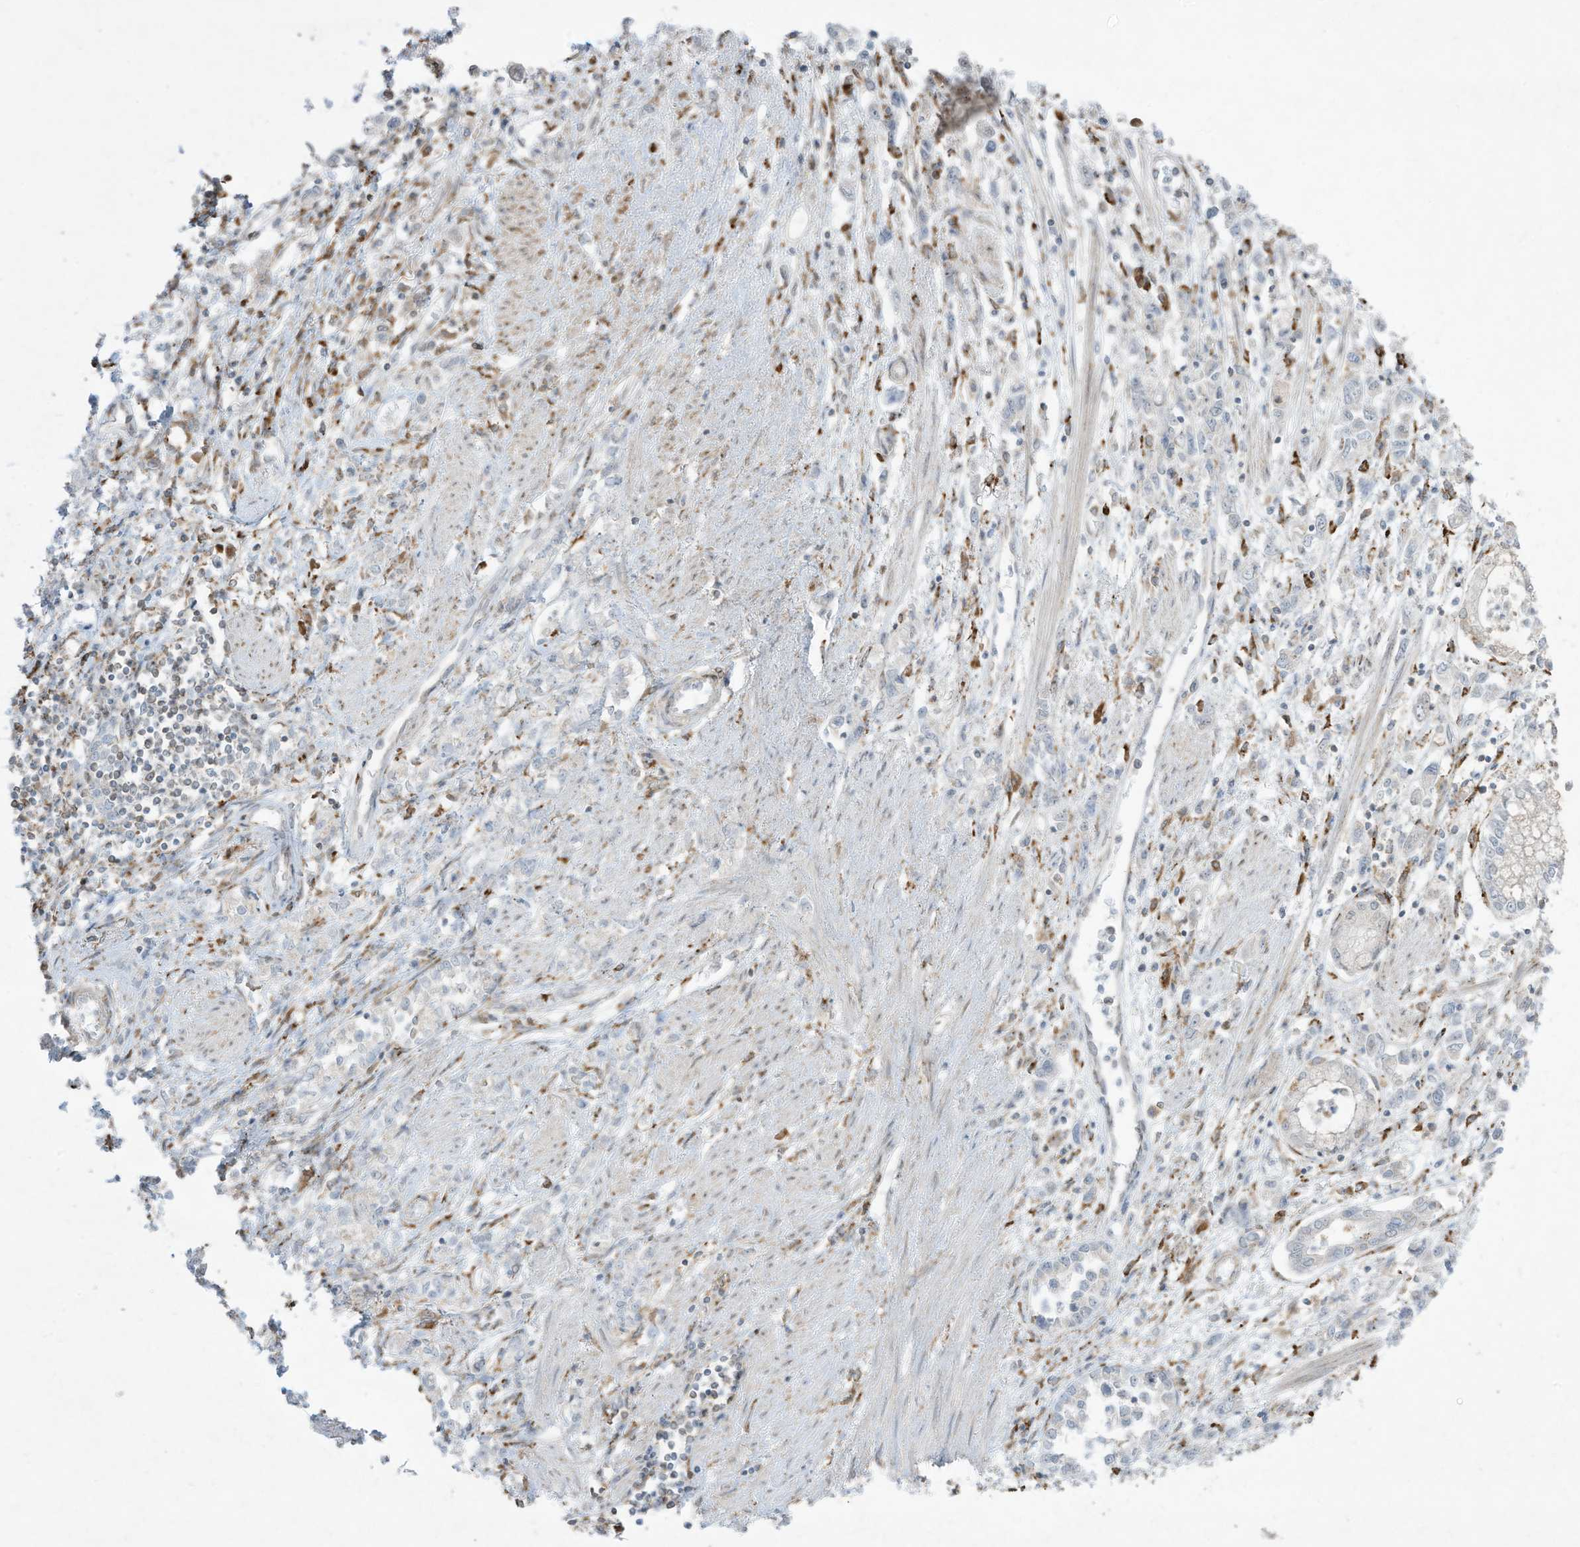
{"staining": {"intensity": "negative", "quantity": "none", "location": "none"}, "tissue": "stomach cancer", "cell_type": "Tumor cells", "image_type": "cancer", "snomed": [{"axis": "morphology", "description": "Adenocarcinoma, NOS"}, {"axis": "topography", "description": "Stomach"}], "caption": "DAB (3,3'-diaminobenzidine) immunohistochemical staining of stomach adenocarcinoma reveals no significant staining in tumor cells. (DAB (3,3'-diaminobenzidine) immunohistochemistry visualized using brightfield microscopy, high magnification).", "gene": "PTK6", "patient": {"sex": "female", "age": 76}}